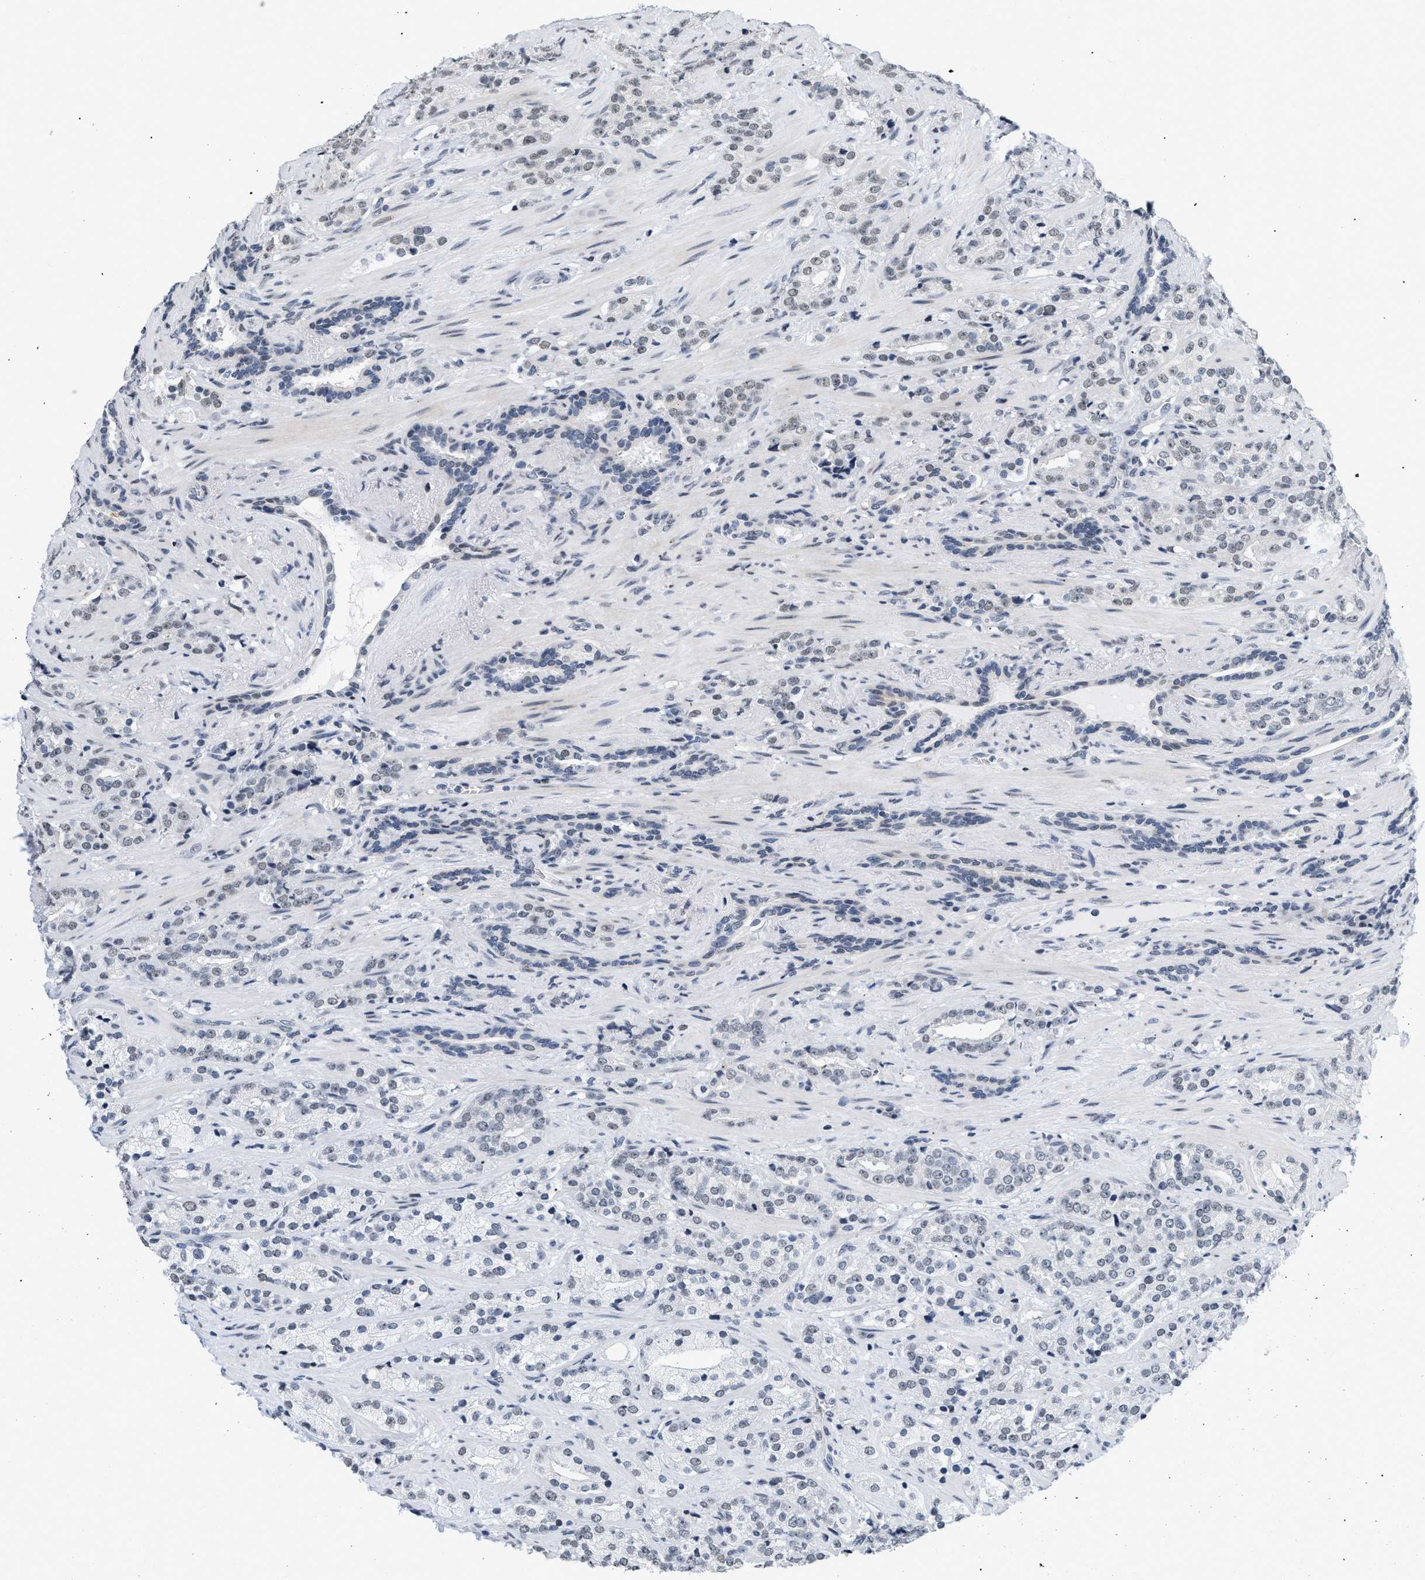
{"staining": {"intensity": "weak", "quantity": "<25%", "location": "nuclear"}, "tissue": "prostate cancer", "cell_type": "Tumor cells", "image_type": "cancer", "snomed": [{"axis": "morphology", "description": "Adenocarcinoma, High grade"}, {"axis": "topography", "description": "Prostate"}], "caption": "This image is of prostate cancer stained with IHC to label a protein in brown with the nuclei are counter-stained blue. There is no expression in tumor cells. (DAB (3,3'-diaminobenzidine) IHC, high magnification).", "gene": "RAF1", "patient": {"sex": "male", "age": 71}}